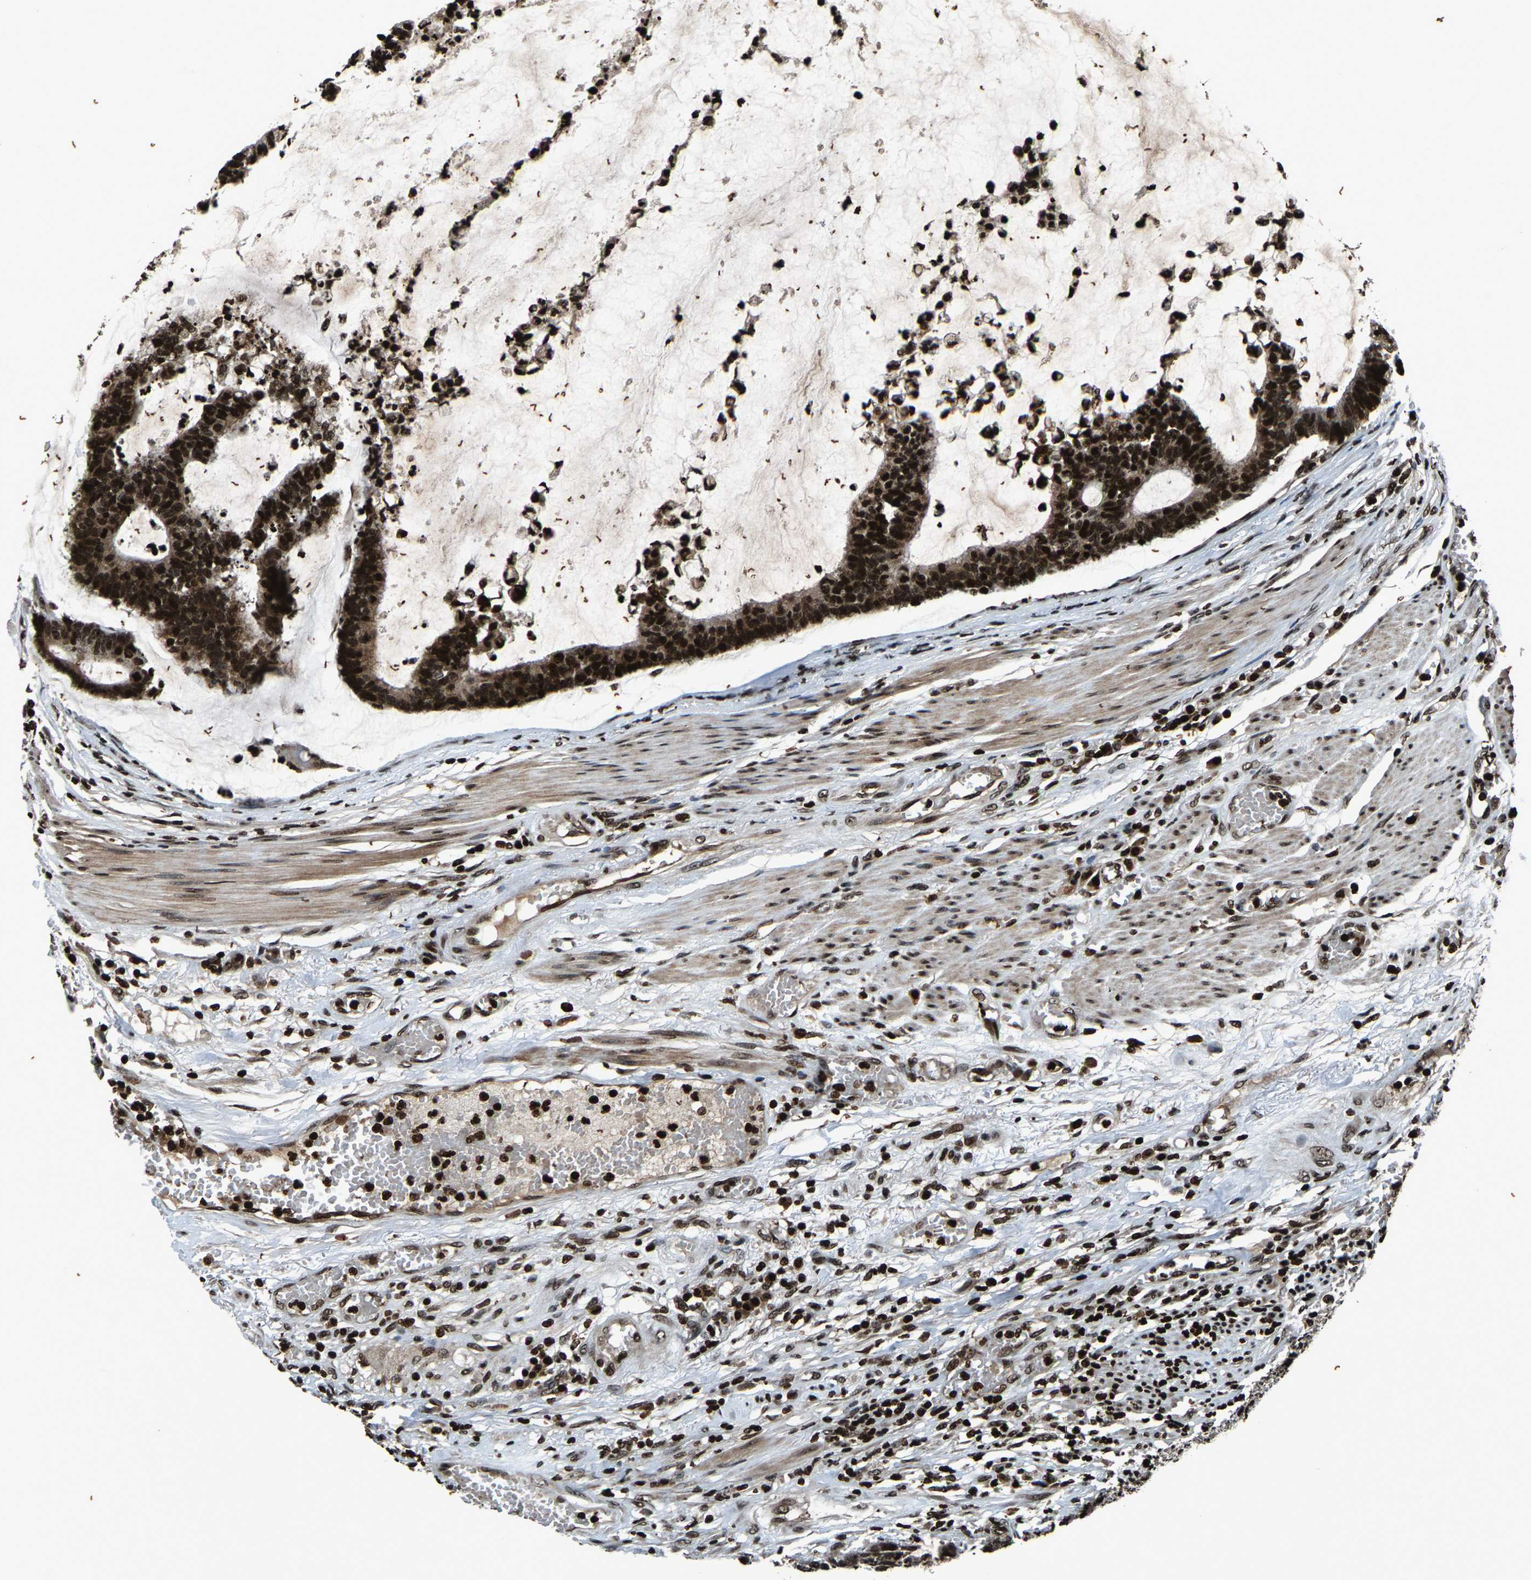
{"staining": {"intensity": "strong", "quantity": ">75%", "location": "nuclear"}, "tissue": "colorectal cancer", "cell_type": "Tumor cells", "image_type": "cancer", "snomed": [{"axis": "morphology", "description": "Adenocarcinoma, NOS"}, {"axis": "topography", "description": "Colon"}], "caption": "Immunohistochemistry (IHC) image of adenocarcinoma (colorectal) stained for a protein (brown), which reveals high levels of strong nuclear positivity in about >75% of tumor cells.", "gene": "H4C1", "patient": {"sex": "female", "age": 84}}